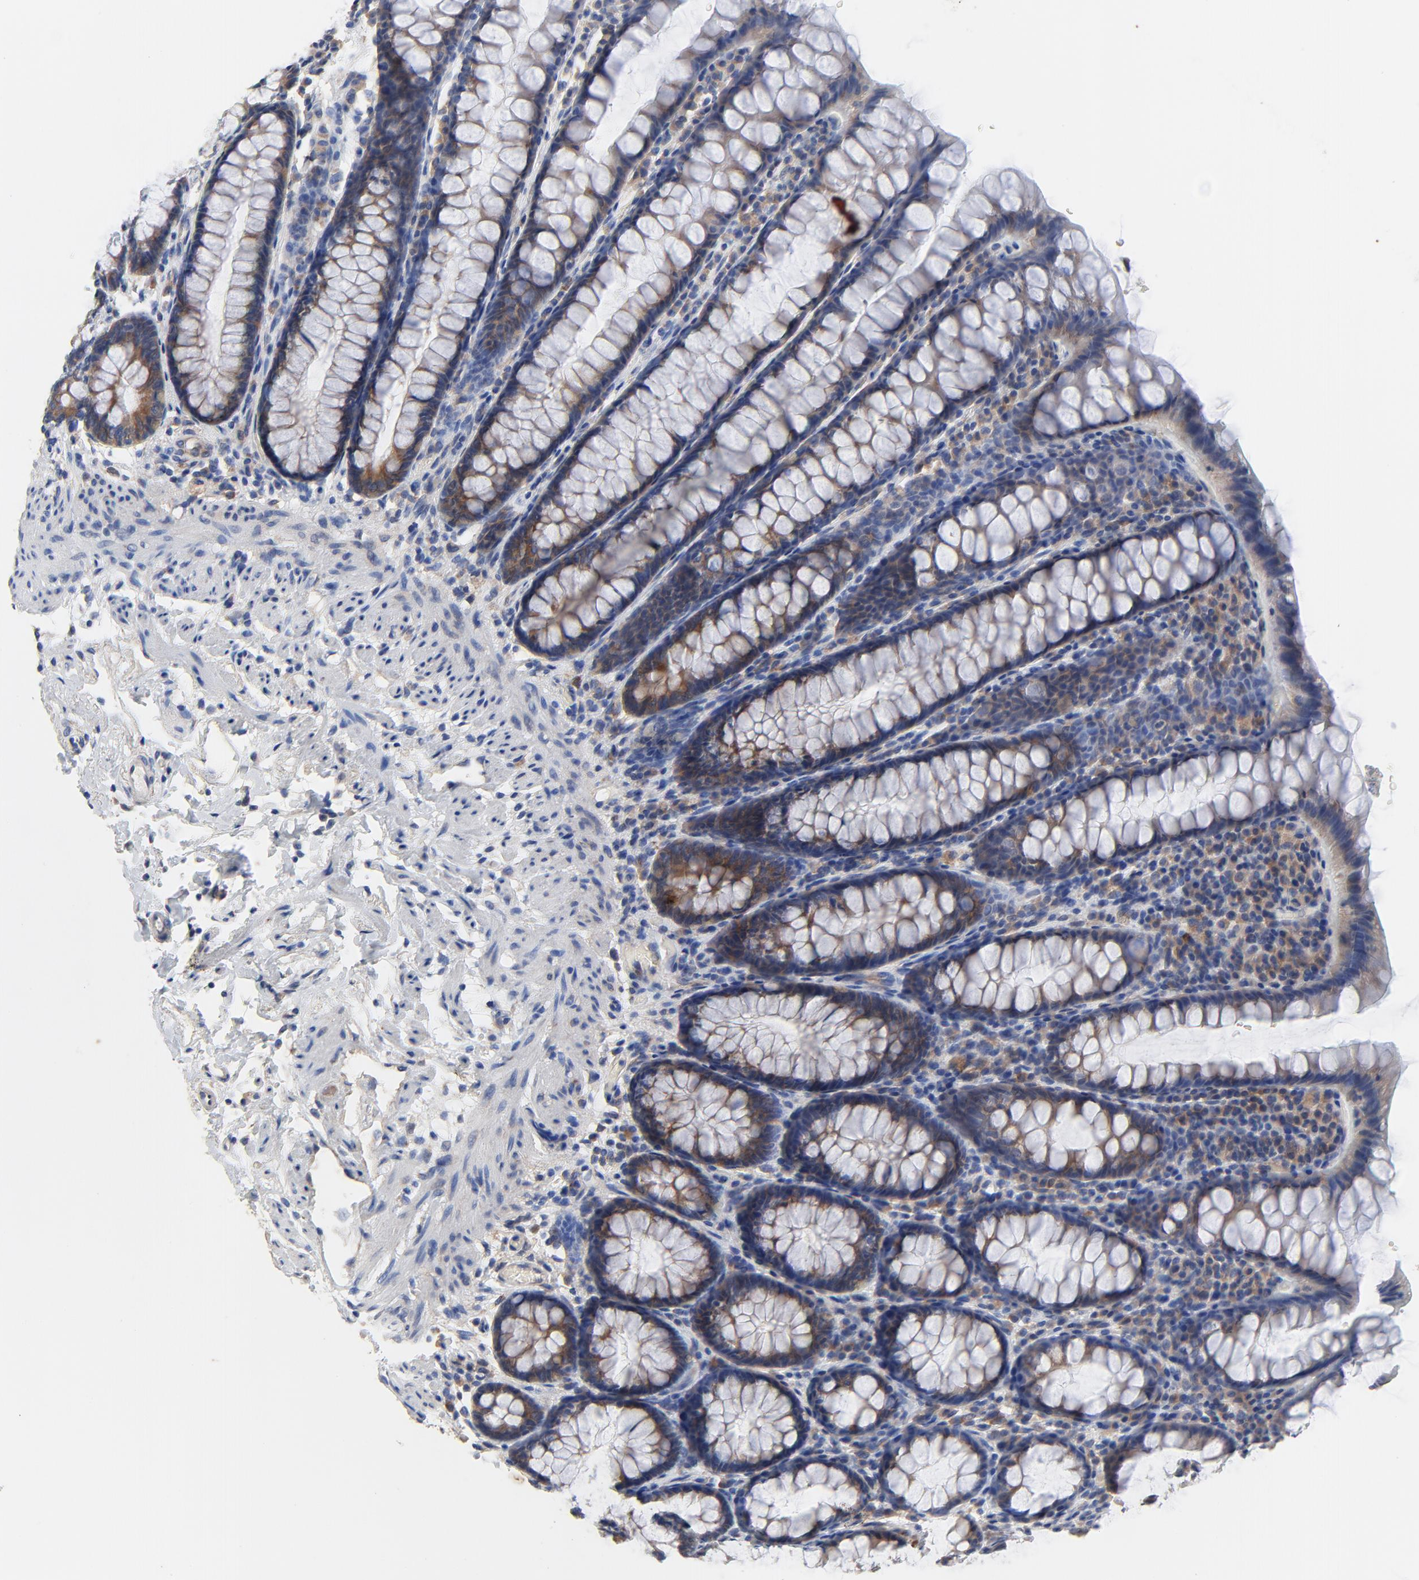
{"staining": {"intensity": "strong", "quantity": "25%-75%", "location": "cytoplasmic/membranous"}, "tissue": "rectum", "cell_type": "Glandular cells", "image_type": "normal", "snomed": [{"axis": "morphology", "description": "Normal tissue, NOS"}, {"axis": "topography", "description": "Rectum"}], "caption": "A high-resolution histopathology image shows immunohistochemistry (IHC) staining of unremarkable rectum, which demonstrates strong cytoplasmic/membranous staining in approximately 25%-75% of glandular cells. The protein is shown in brown color, while the nuclei are stained blue.", "gene": "VAV2", "patient": {"sex": "male", "age": 92}}